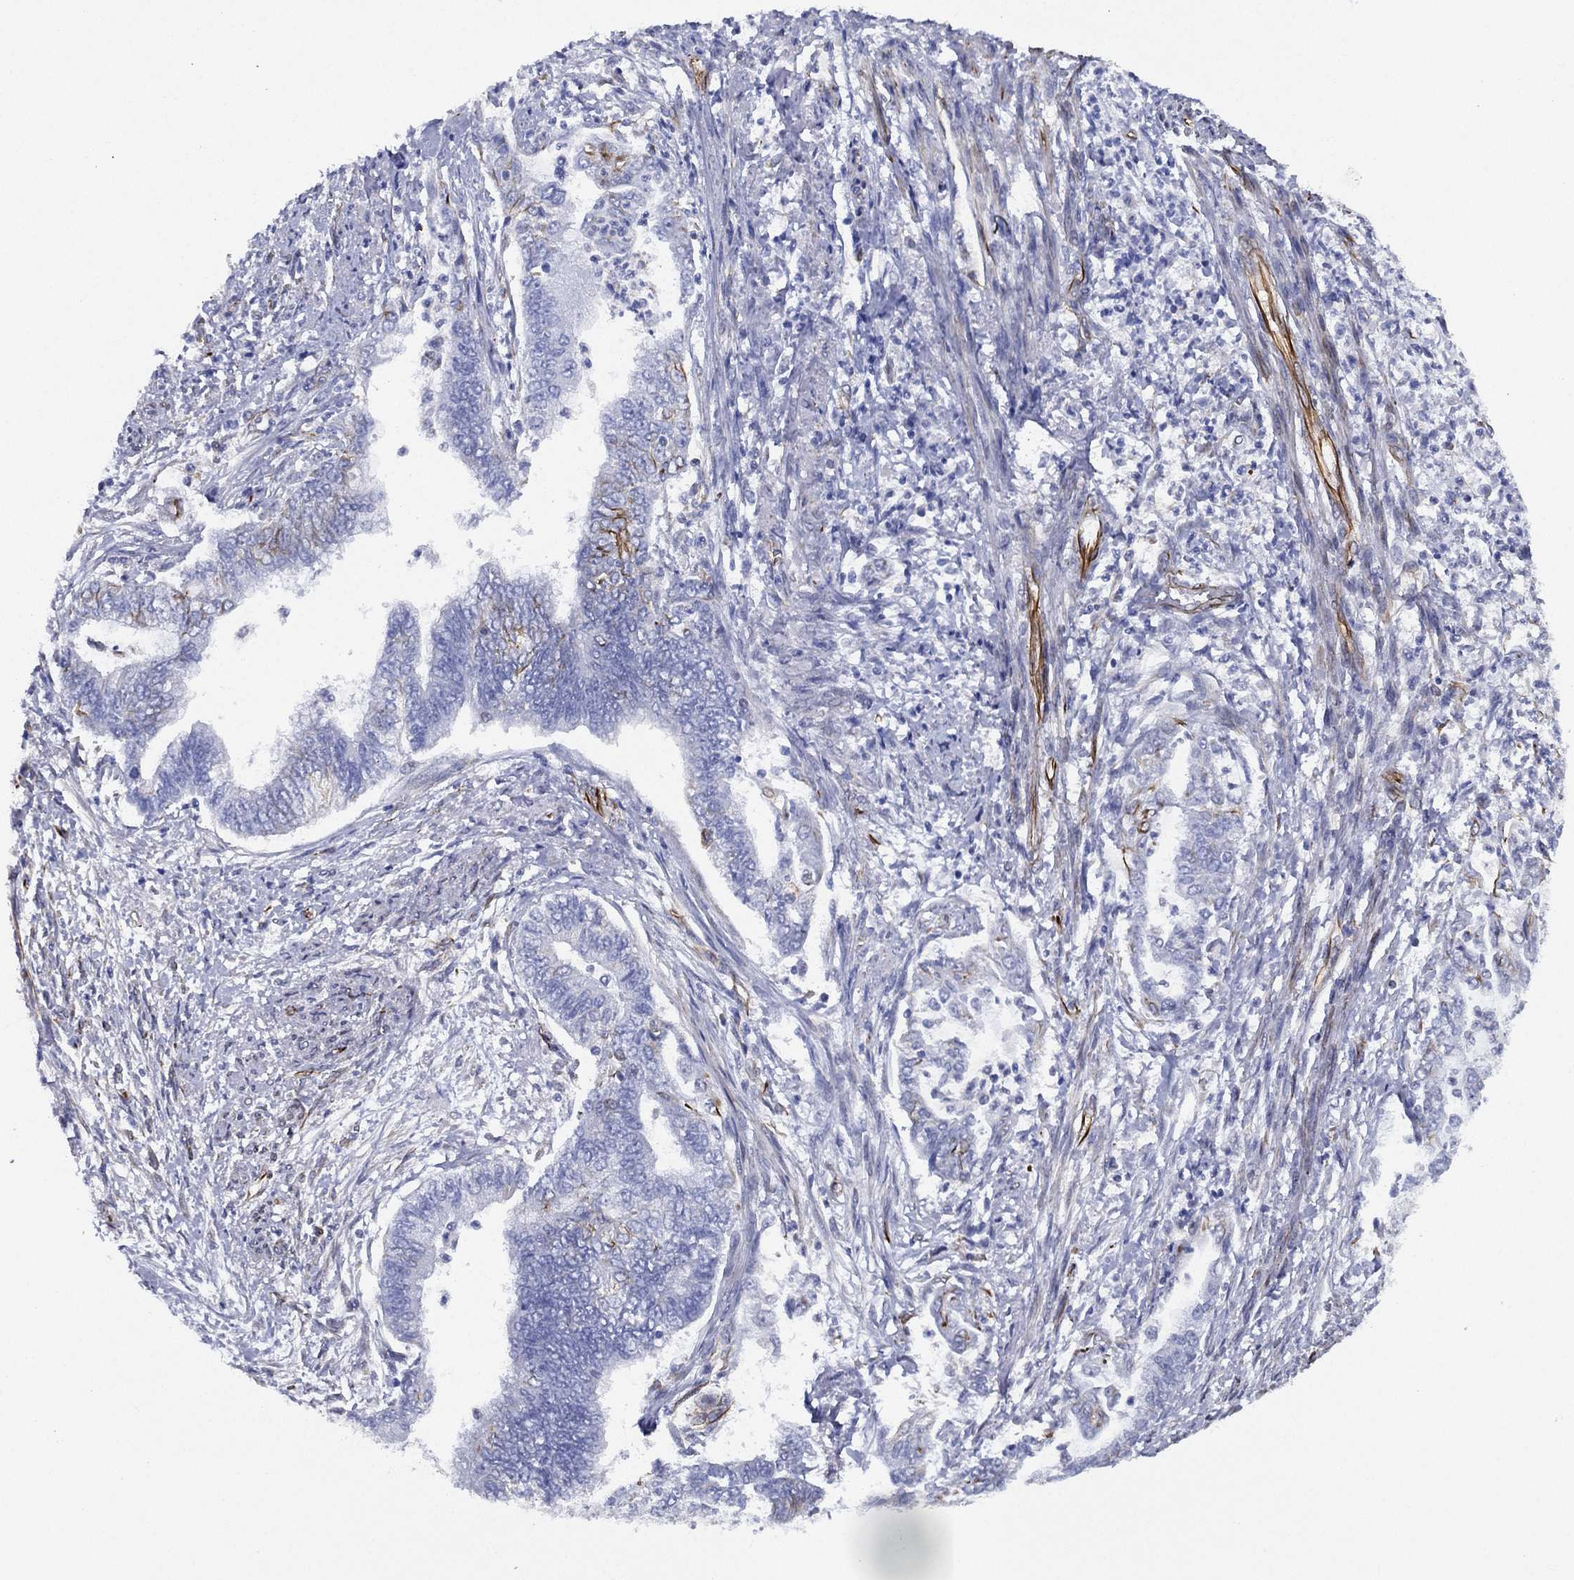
{"staining": {"intensity": "negative", "quantity": "none", "location": "none"}, "tissue": "endometrial cancer", "cell_type": "Tumor cells", "image_type": "cancer", "snomed": [{"axis": "morphology", "description": "Adenocarcinoma, NOS"}, {"axis": "topography", "description": "Endometrium"}], "caption": "Histopathology image shows no protein positivity in tumor cells of adenocarcinoma (endometrial) tissue.", "gene": "MAS1", "patient": {"sex": "female", "age": 65}}